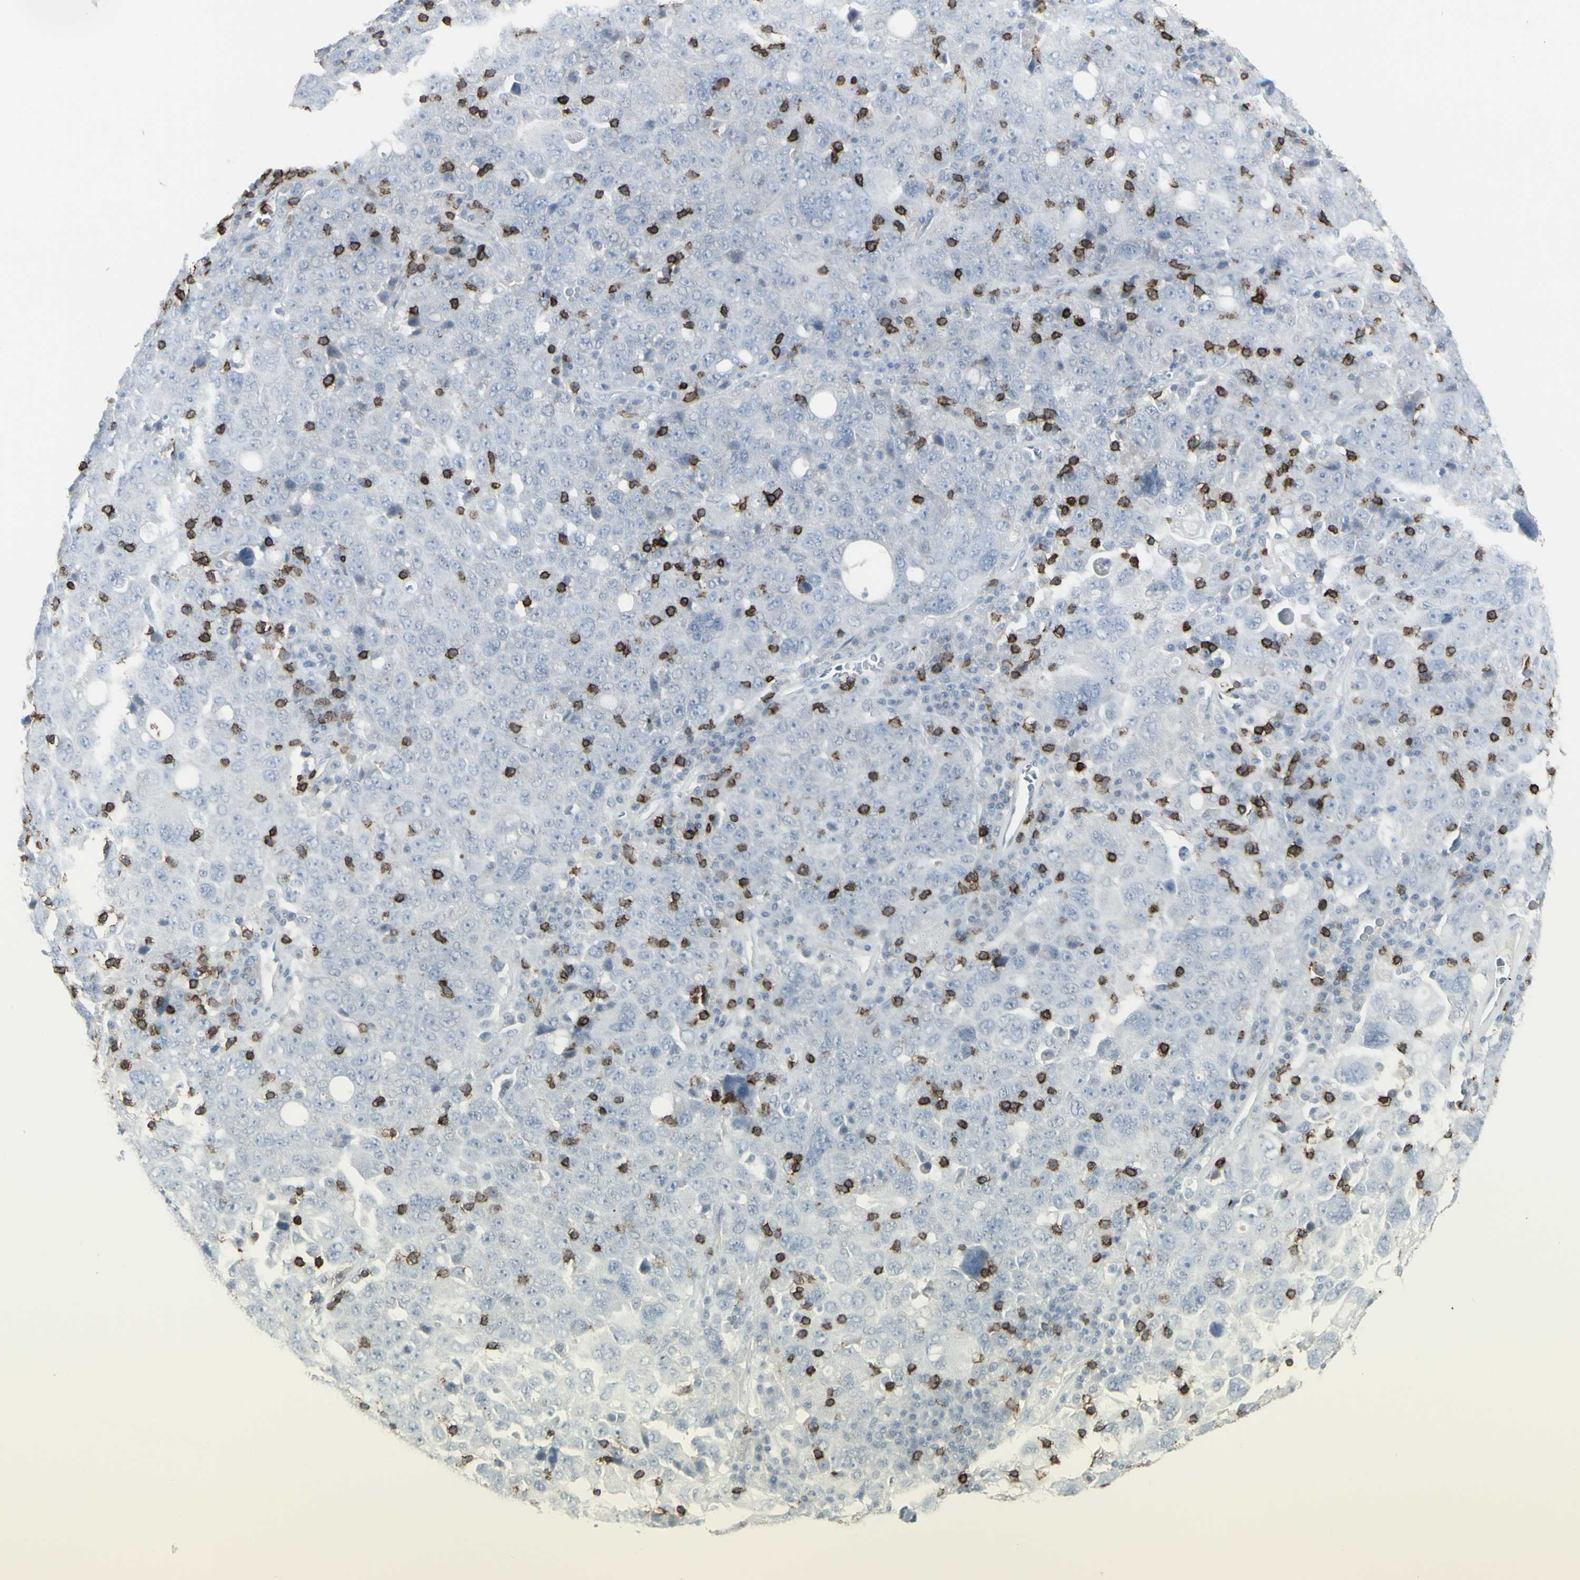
{"staining": {"intensity": "negative", "quantity": "none", "location": "none"}, "tissue": "ovarian cancer", "cell_type": "Tumor cells", "image_type": "cancer", "snomed": [{"axis": "morphology", "description": "Carcinoma, endometroid"}, {"axis": "topography", "description": "Ovary"}], "caption": "The micrograph exhibits no staining of tumor cells in ovarian cancer (endometroid carcinoma).", "gene": "CD247", "patient": {"sex": "female", "age": 62}}